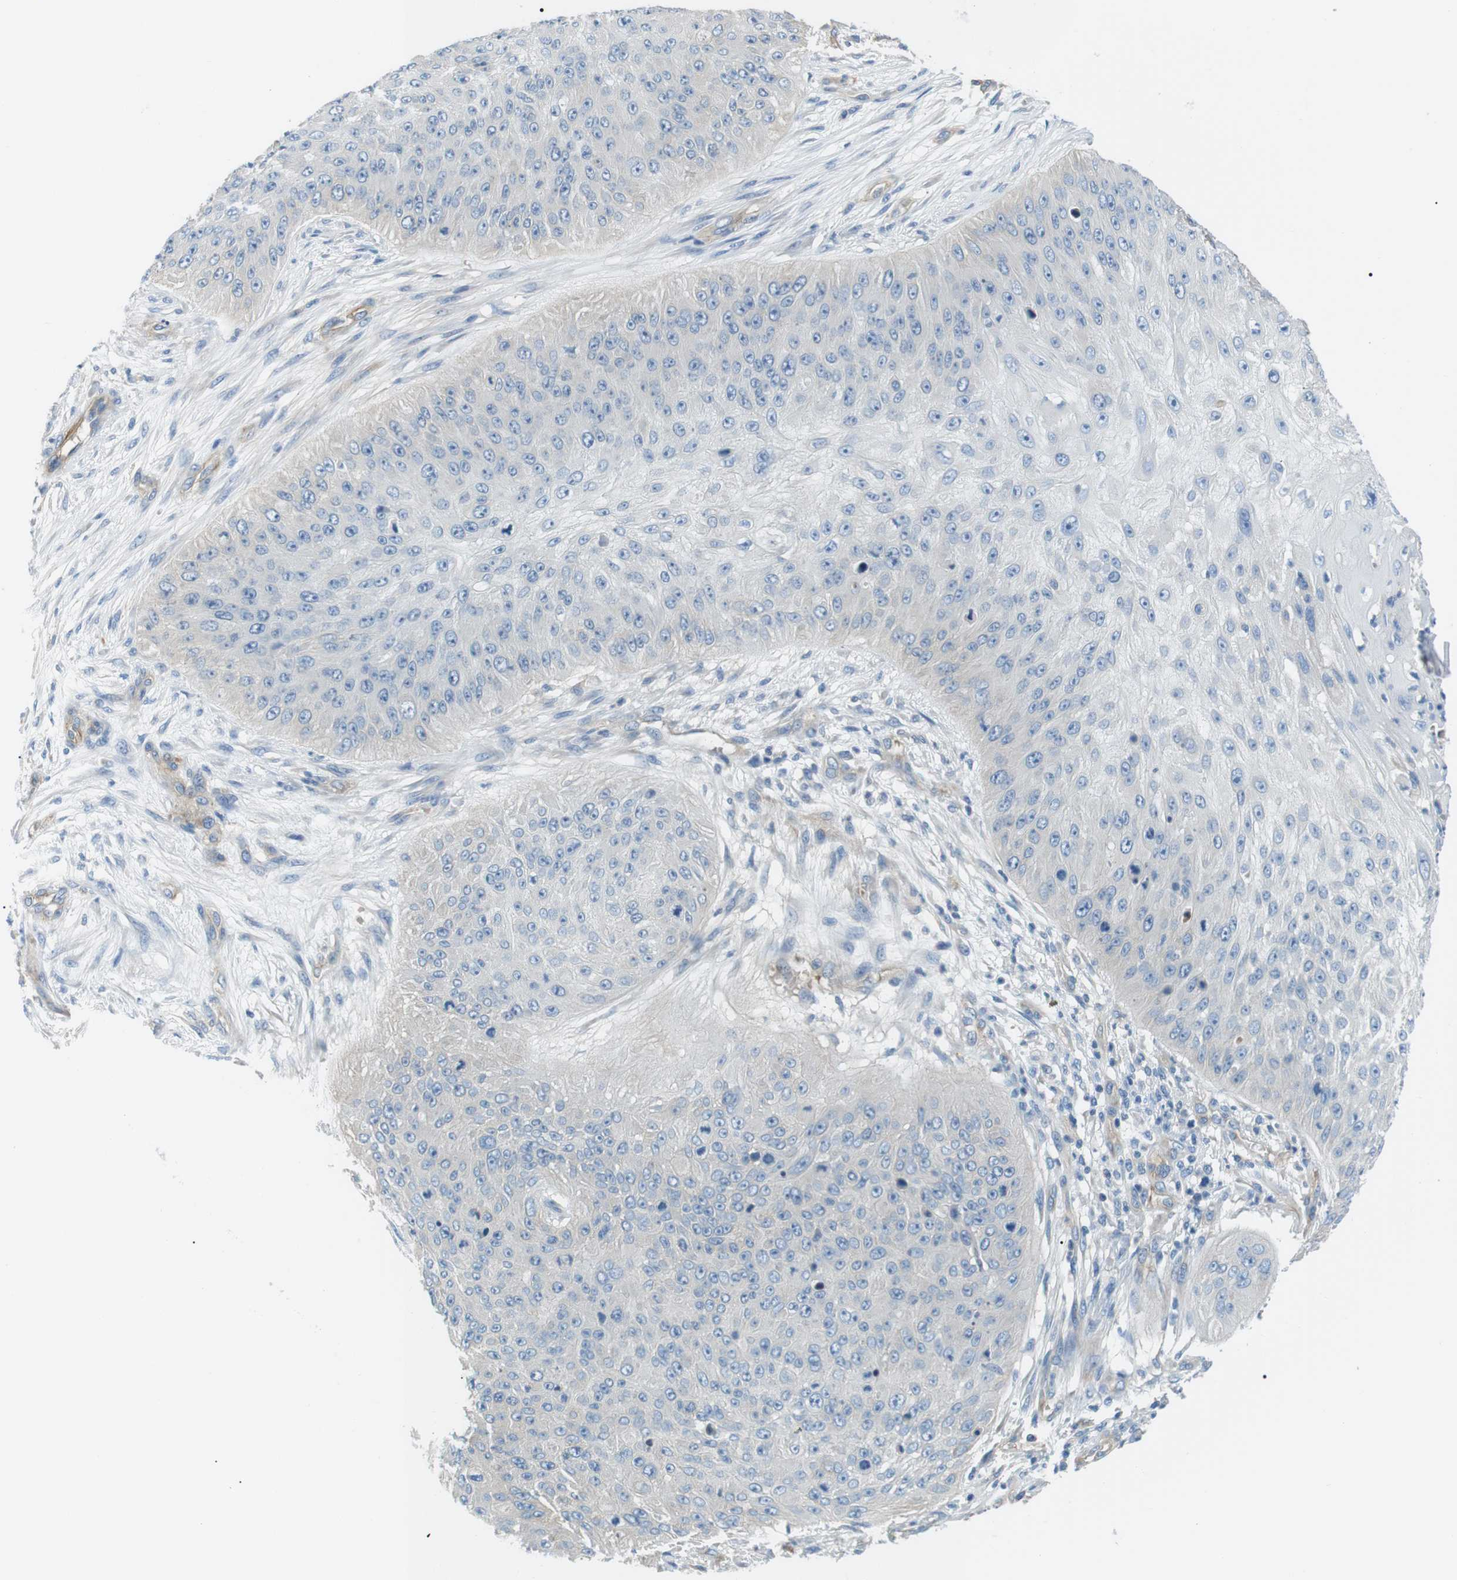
{"staining": {"intensity": "negative", "quantity": "none", "location": "none"}, "tissue": "skin cancer", "cell_type": "Tumor cells", "image_type": "cancer", "snomed": [{"axis": "morphology", "description": "Squamous cell carcinoma, NOS"}, {"axis": "topography", "description": "Skin"}], "caption": "An image of skin cancer stained for a protein displays no brown staining in tumor cells.", "gene": "ADCY10", "patient": {"sex": "female", "age": 80}}